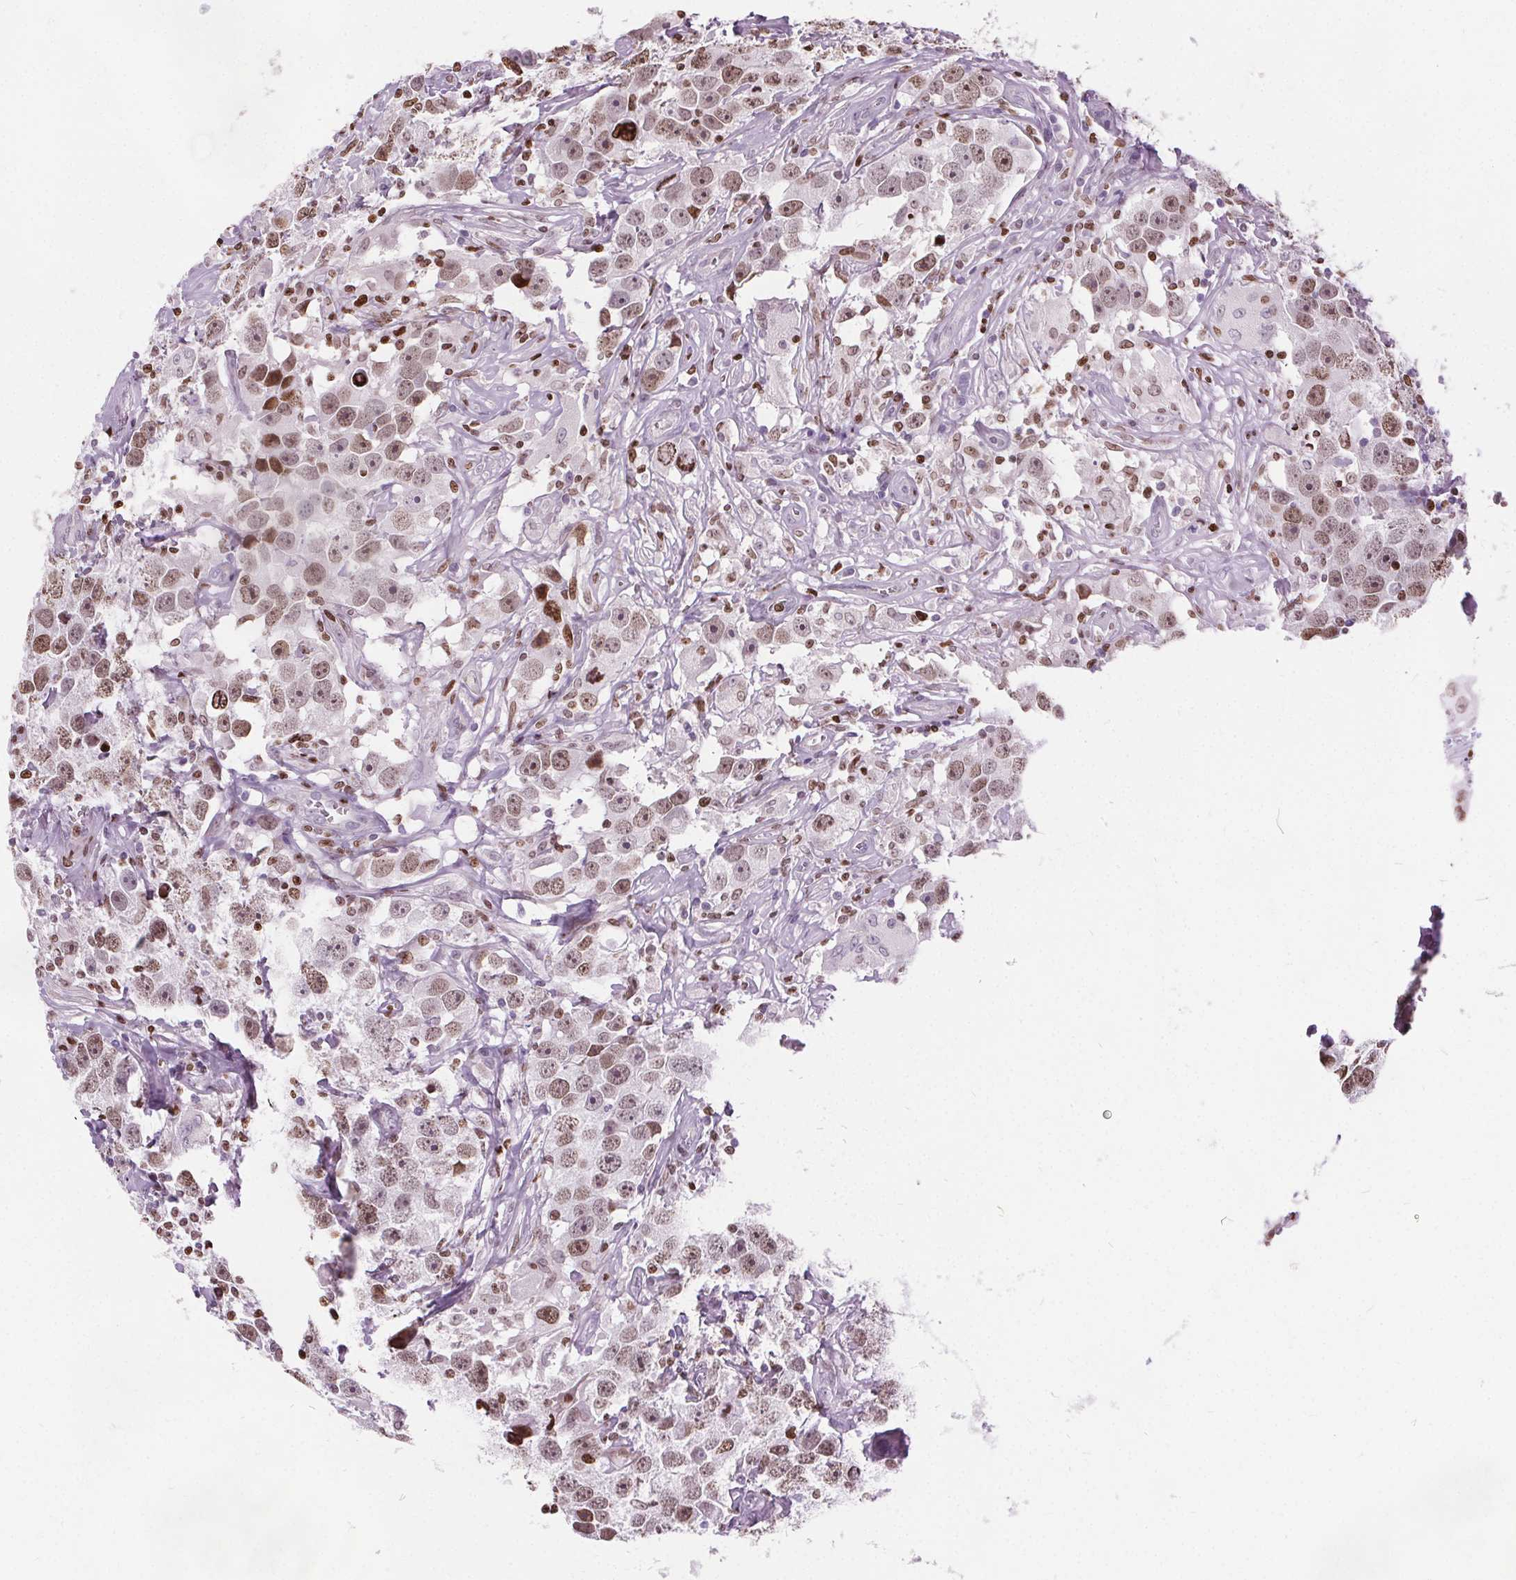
{"staining": {"intensity": "moderate", "quantity": ">75%", "location": "nuclear"}, "tissue": "testis cancer", "cell_type": "Tumor cells", "image_type": "cancer", "snomed": [{"axis": "morphology", "description": "Seminoma, NOS"}, {"axis": "topography", "description": "Testis"}], "caption": "Moderate nuclear expression for a protein is appreciated in approximately >75% of tumor cells of testis cancer using immunohistochemistry.", "gene": "ISLR2", "patient": {"sex": "male", "age": 49}}